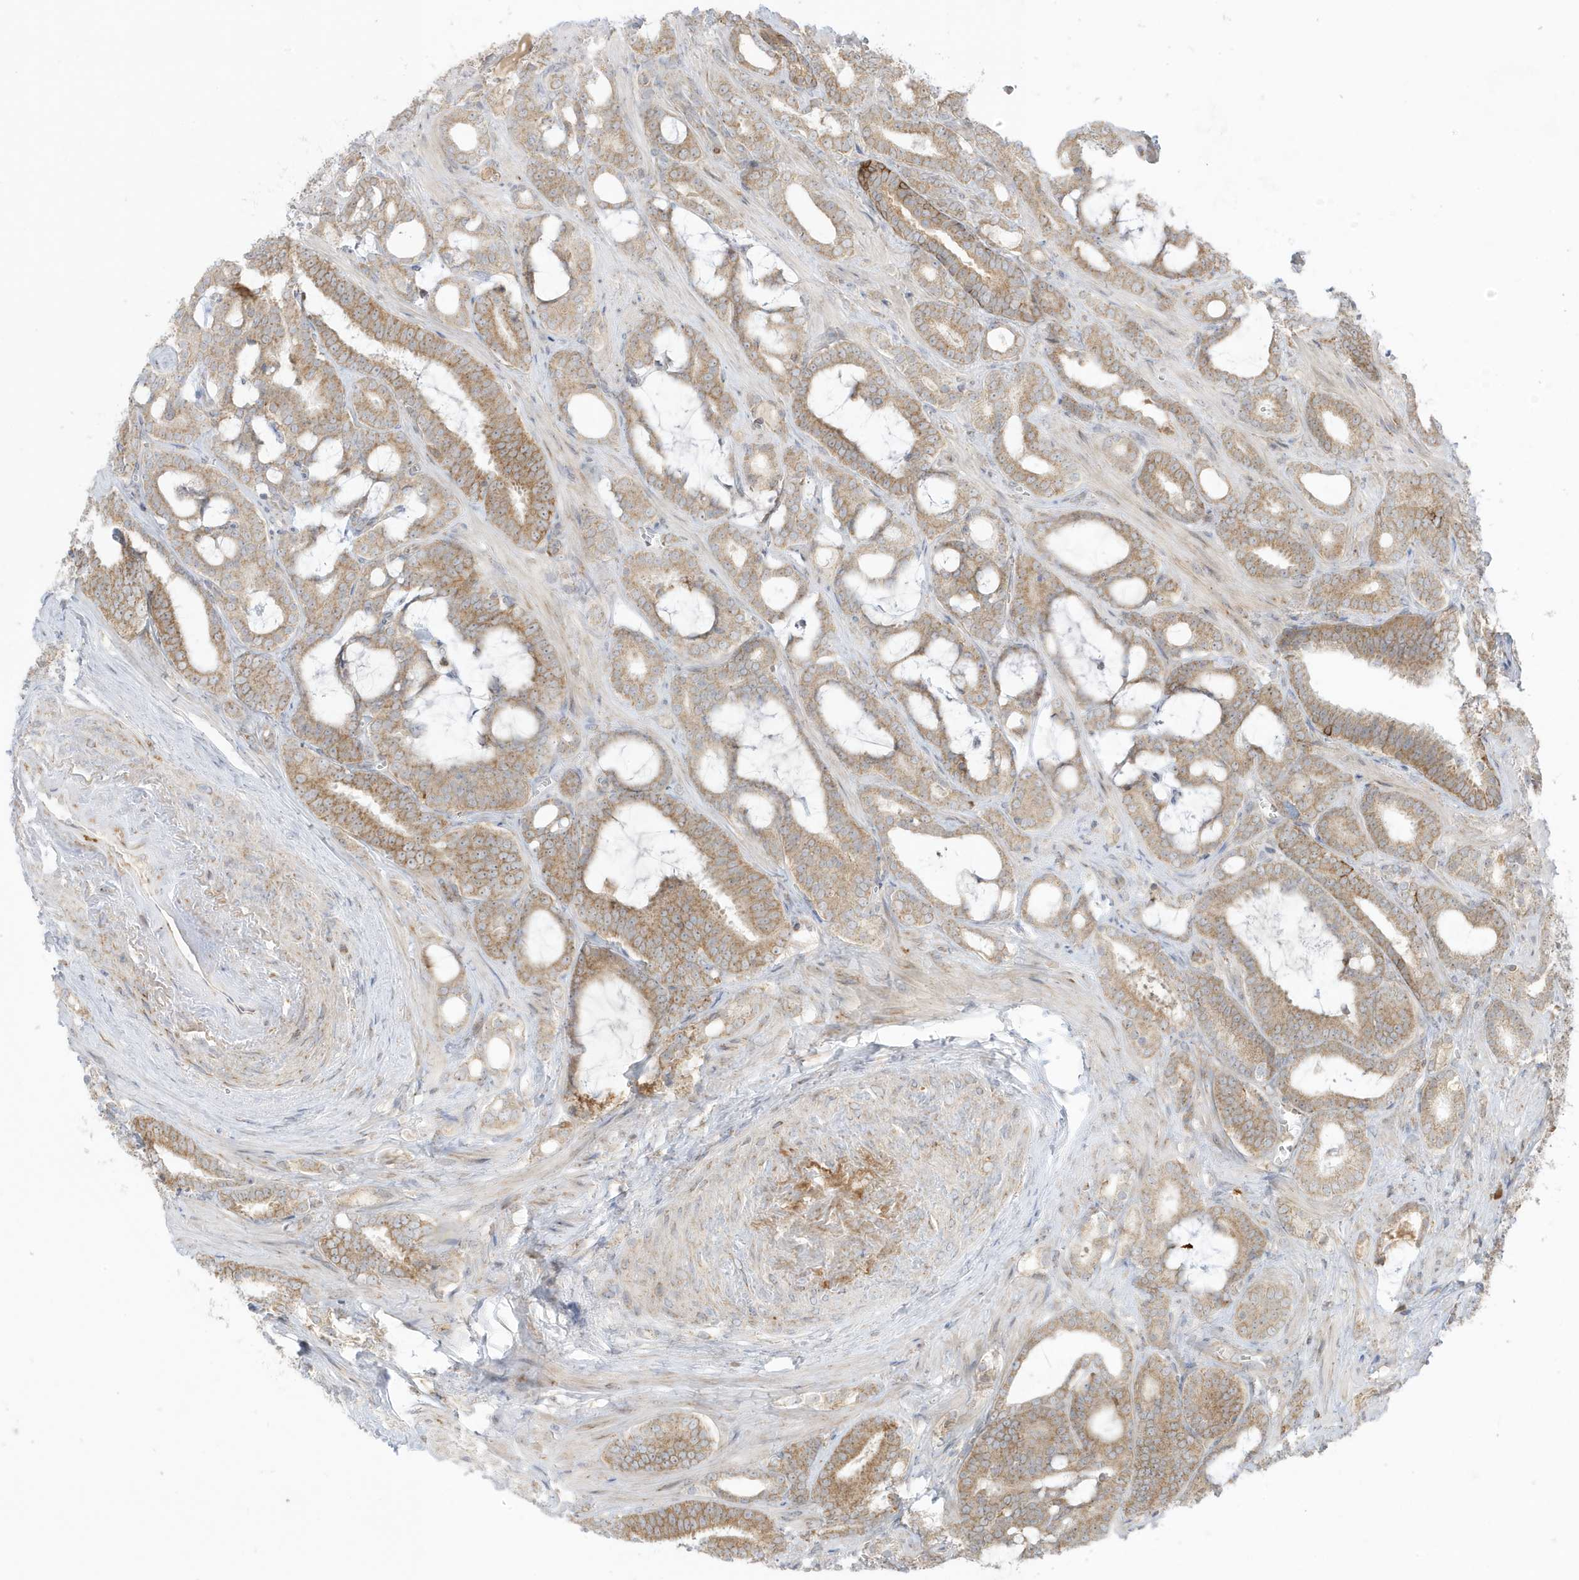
{"staining": {"intensity": "moderate", "quantity": ">75%", "location": "cytoplasmic/membranous"}, "tissue": "prostate cancer", "cell_type": "Tumor cells", "image_type": "cancer", "snomed": [{"axis": "morphology", "description": "Adenocarcinoma, High grade"}, {"axis": "topography", "description": "Prostate and seminal vesicle, NOS"}], "caption": "DAB (3,3'-diaminobenzidine) immunohistochemical staining of prostate cancer (high-grade adenocarcinoma) demonstrates moderate cytoplasmic/membranous protein staining in about >75% of tumor cells.", "gene": "NPPC", "patient": {"sex": "male", "age": 67}}